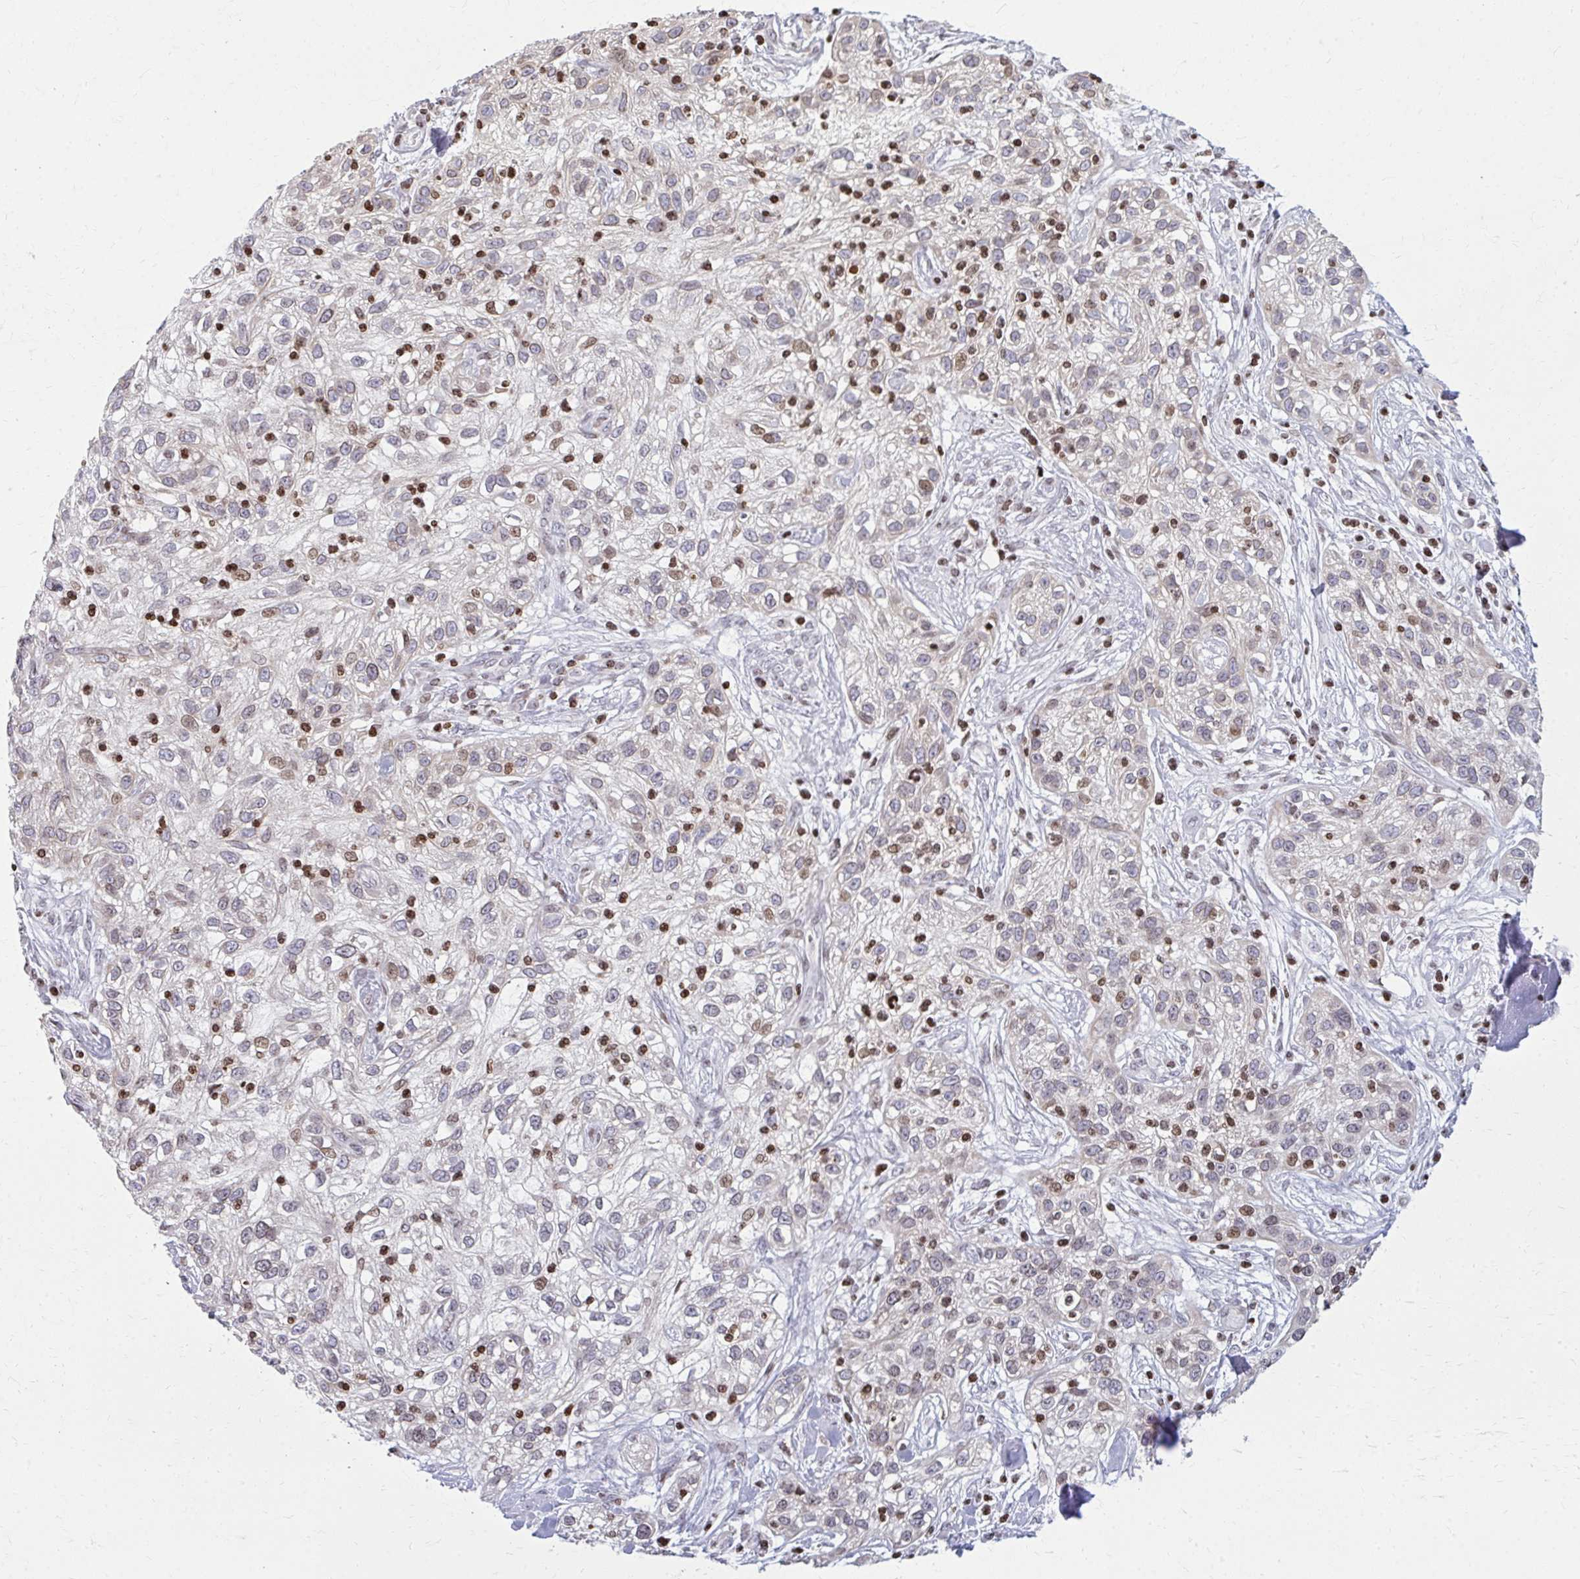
{"staining": {"intensity": "weak", "quantity": "<25%", "location": "cytoplasmic/membranous,nuclear"}, "tissue": "skin cancer", "cell_type": "Tumor cells", "image_type": "cancer", "snomed": [{"axis": "morphology", "description": "Squamous cell carcinoma, NOS"}, {"axis": "topography", "description": "Skin"}], "caption": "Immunohistochemical staining of skin cancer reveals no significant staining in tumor cells.", "gene": "AP5M1", "patient": {"sex": "male", "age": 82}}